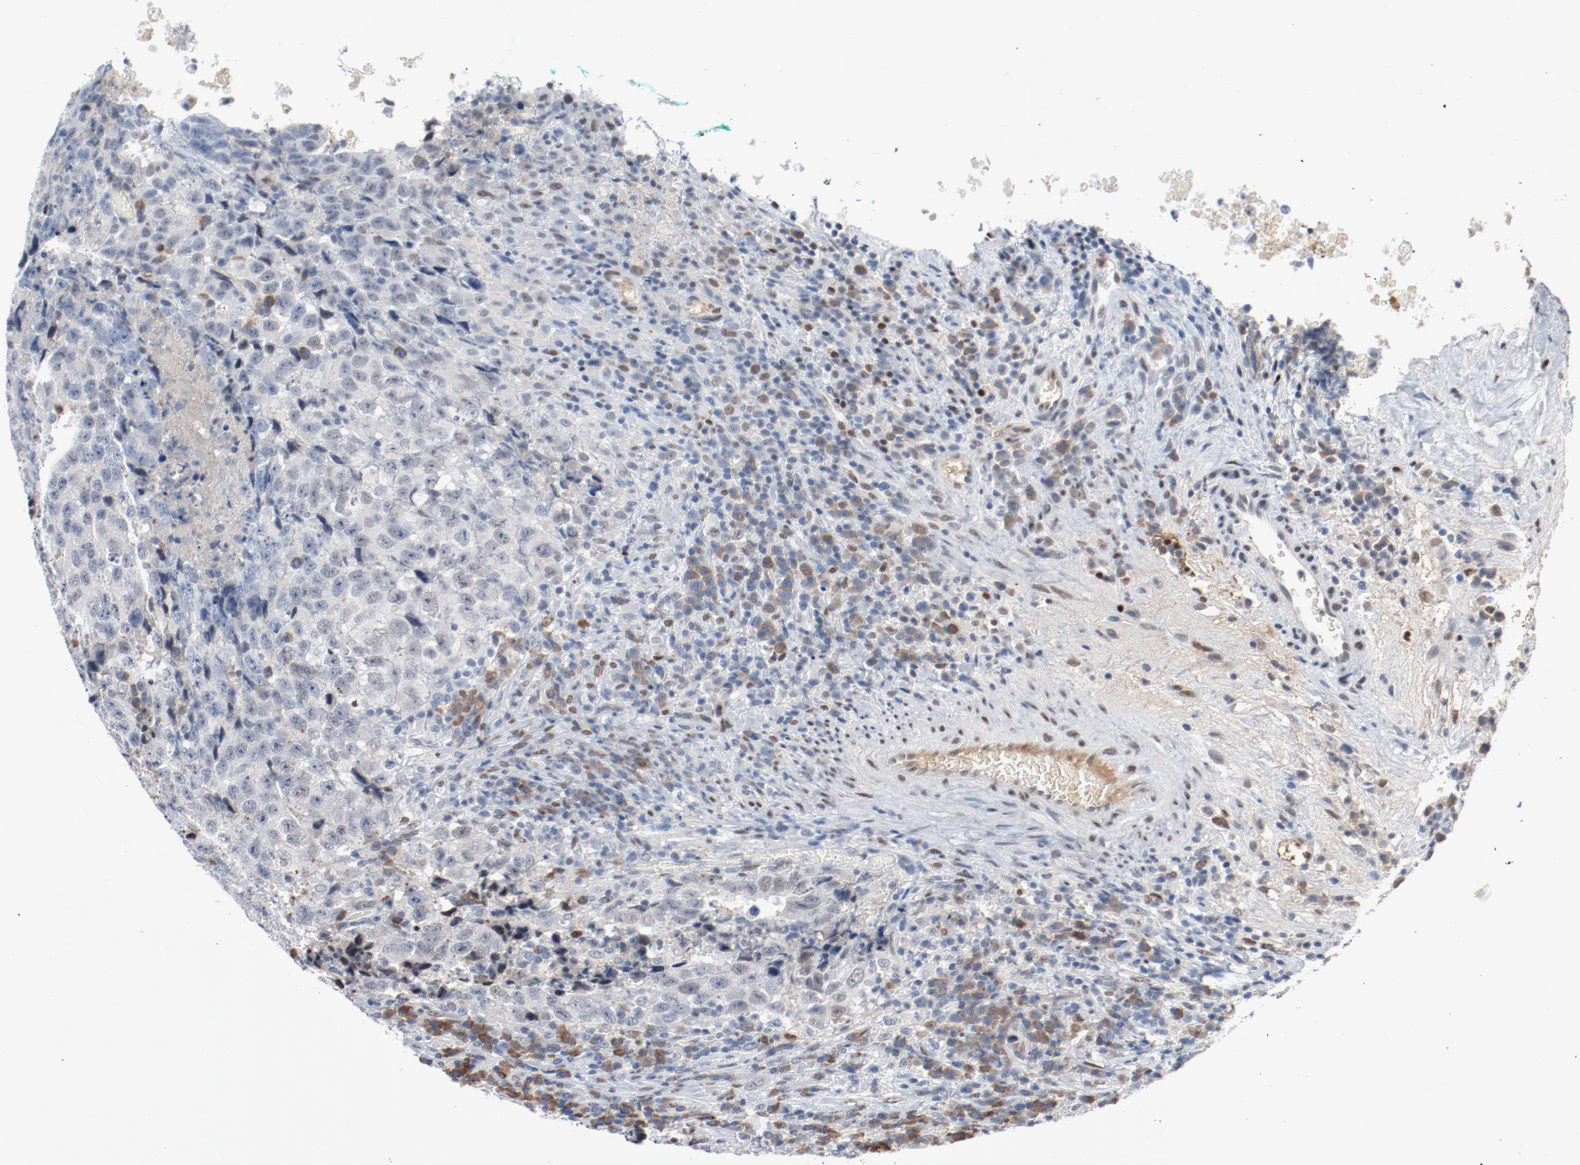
{"staining": {"intensity": "negative", "quantity": "none", "location": "none"}, "tissue": "testis cancer", "cell_type": "Tumor cells", "image_type": "cancer", "snomed": [{"axis": "morphology", "description": "Necrosis, NOS"}, {"axis": "morphology", "description": "Carcinoma, Embryonal, NOS"}, {"axis": "topography", "description": "Testis"}], "caption": "Immunohistochemistry histopathology image of embryonal carcinoma (testis) stained for a protein (brown), which exhibits no positivity in tumor cells. (DAB (3,3'-diaminobenzidine) IHC with hematoxylin counter stain).", "gene": "FOXP1", "patient": {"sex": "male", "age": 19}}